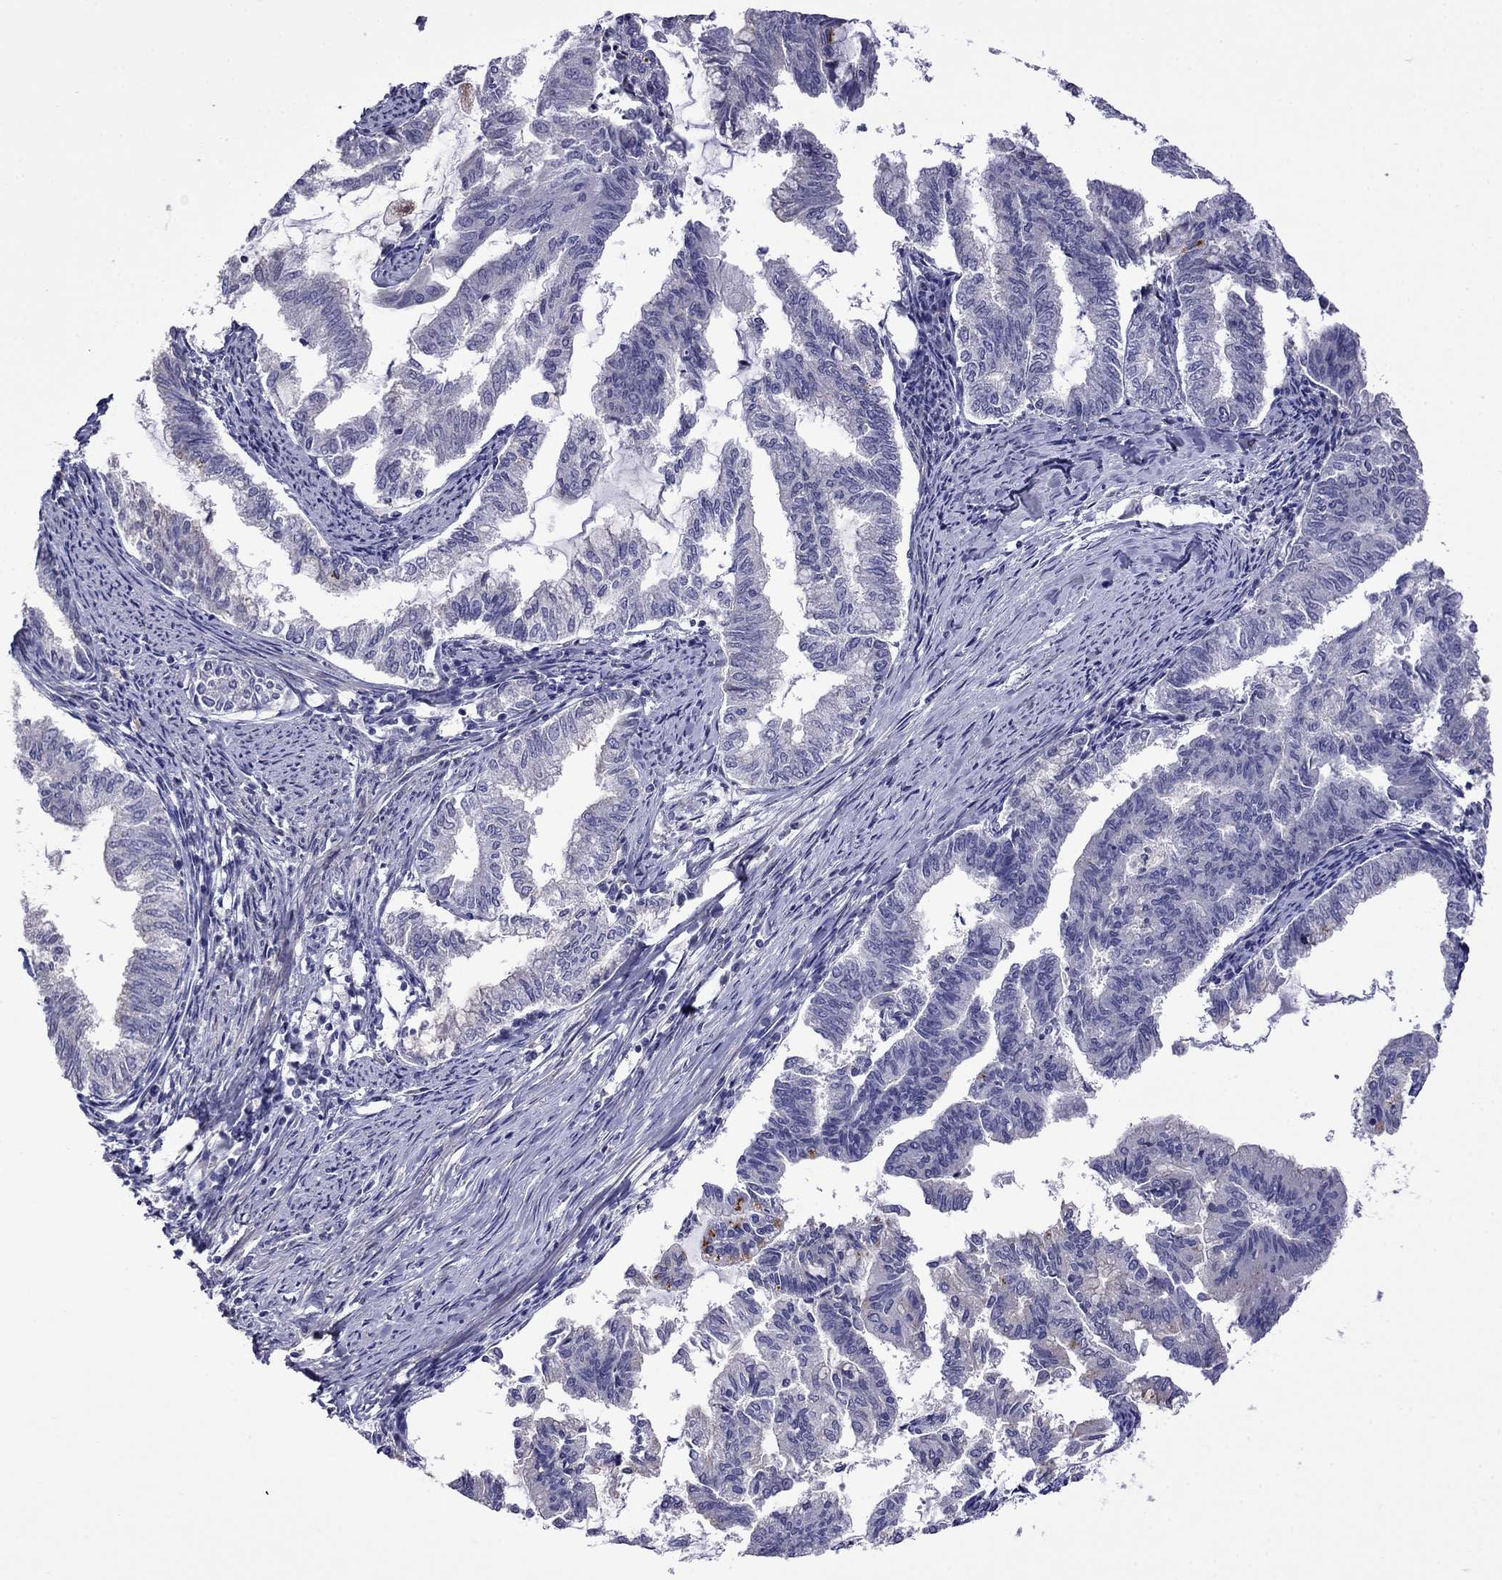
{"staining": {"intensity": "negative", "quantity": "none", "location": "none"}, "tissue": "endometrial cancer", "cell_type": "Tumor cells", "image_type": "cancer", "snomed": [{"axis": "morphology", "description": "Adenocarcinoma, NOS"}, {"axis": "topography", "description": "Endometrium"}], "caption": "Tumor cells show no significant staining in endometrial adenocarcinoma.", "gene": "STAR", "patient": {"sex": "female", "age": 79}}